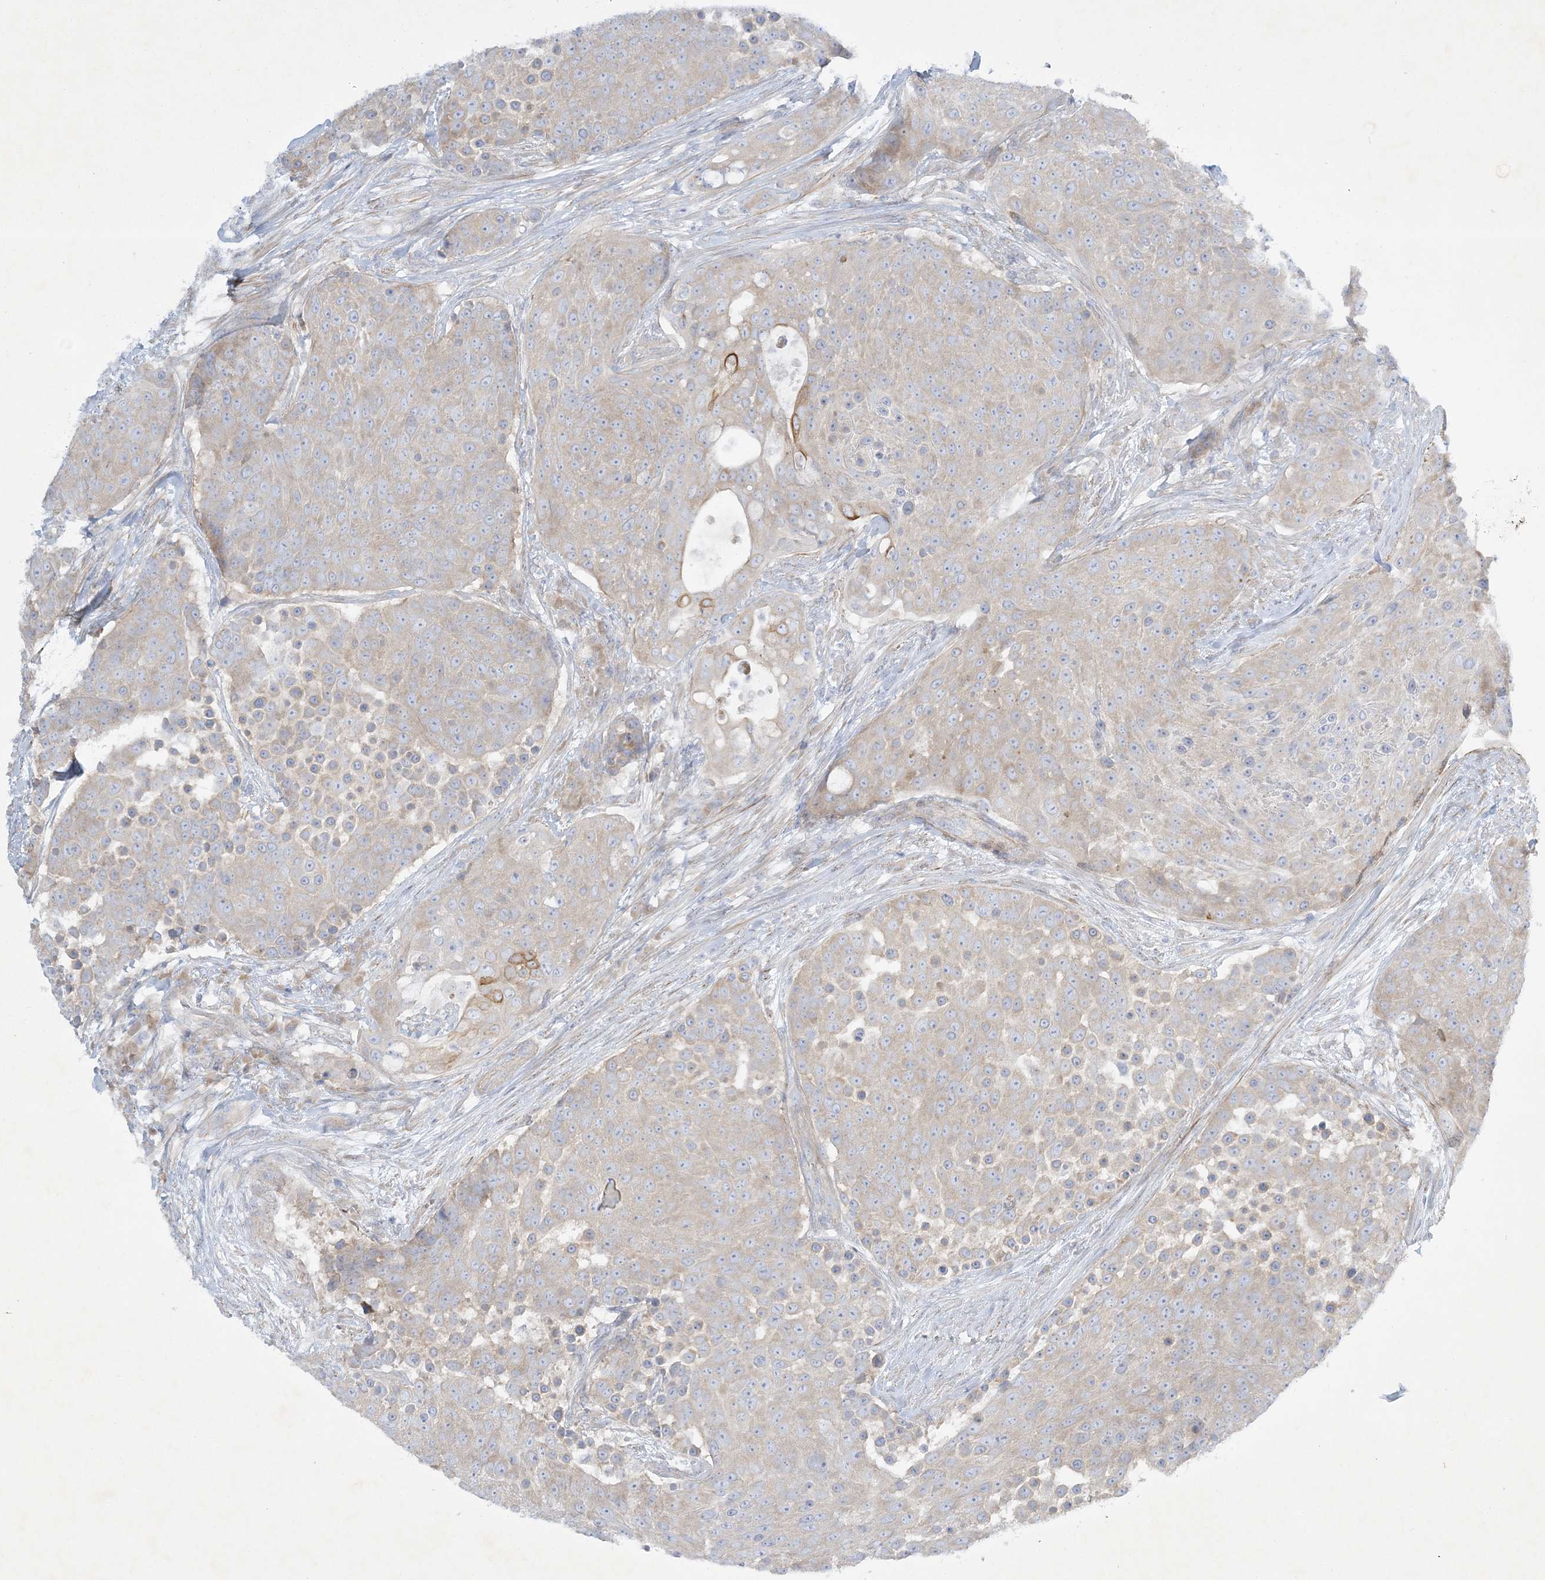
{"staining": {"intensity": "weak", "quantity": "25%-75%", "location": "cytoplasmic/membranous"}, "tissue": "urothelial cancer", "cell_type": "Tumor cells", "image_type": "cancer", "snomed": [{"axis": "morphology", "description": "Urothelial carcinoma, High grade"}, {"axis": "topography", "description": "Urinary bladder"}], "caption": "A high-resolution image shows immunohistochemistry staining of urothelial cancer, which reveals weak cytoplasmic/membranous staining in about 25%-75% of tumor cells. The staining was performed using DAB (3,3'-diaminobenzidine) to visualize the protein expression in brown, while the nuclei were stained in blue with hematoxylin (Magnification: 20x).", "gene": "FARSB", "patient": {"sex": "female", "age": 63}}